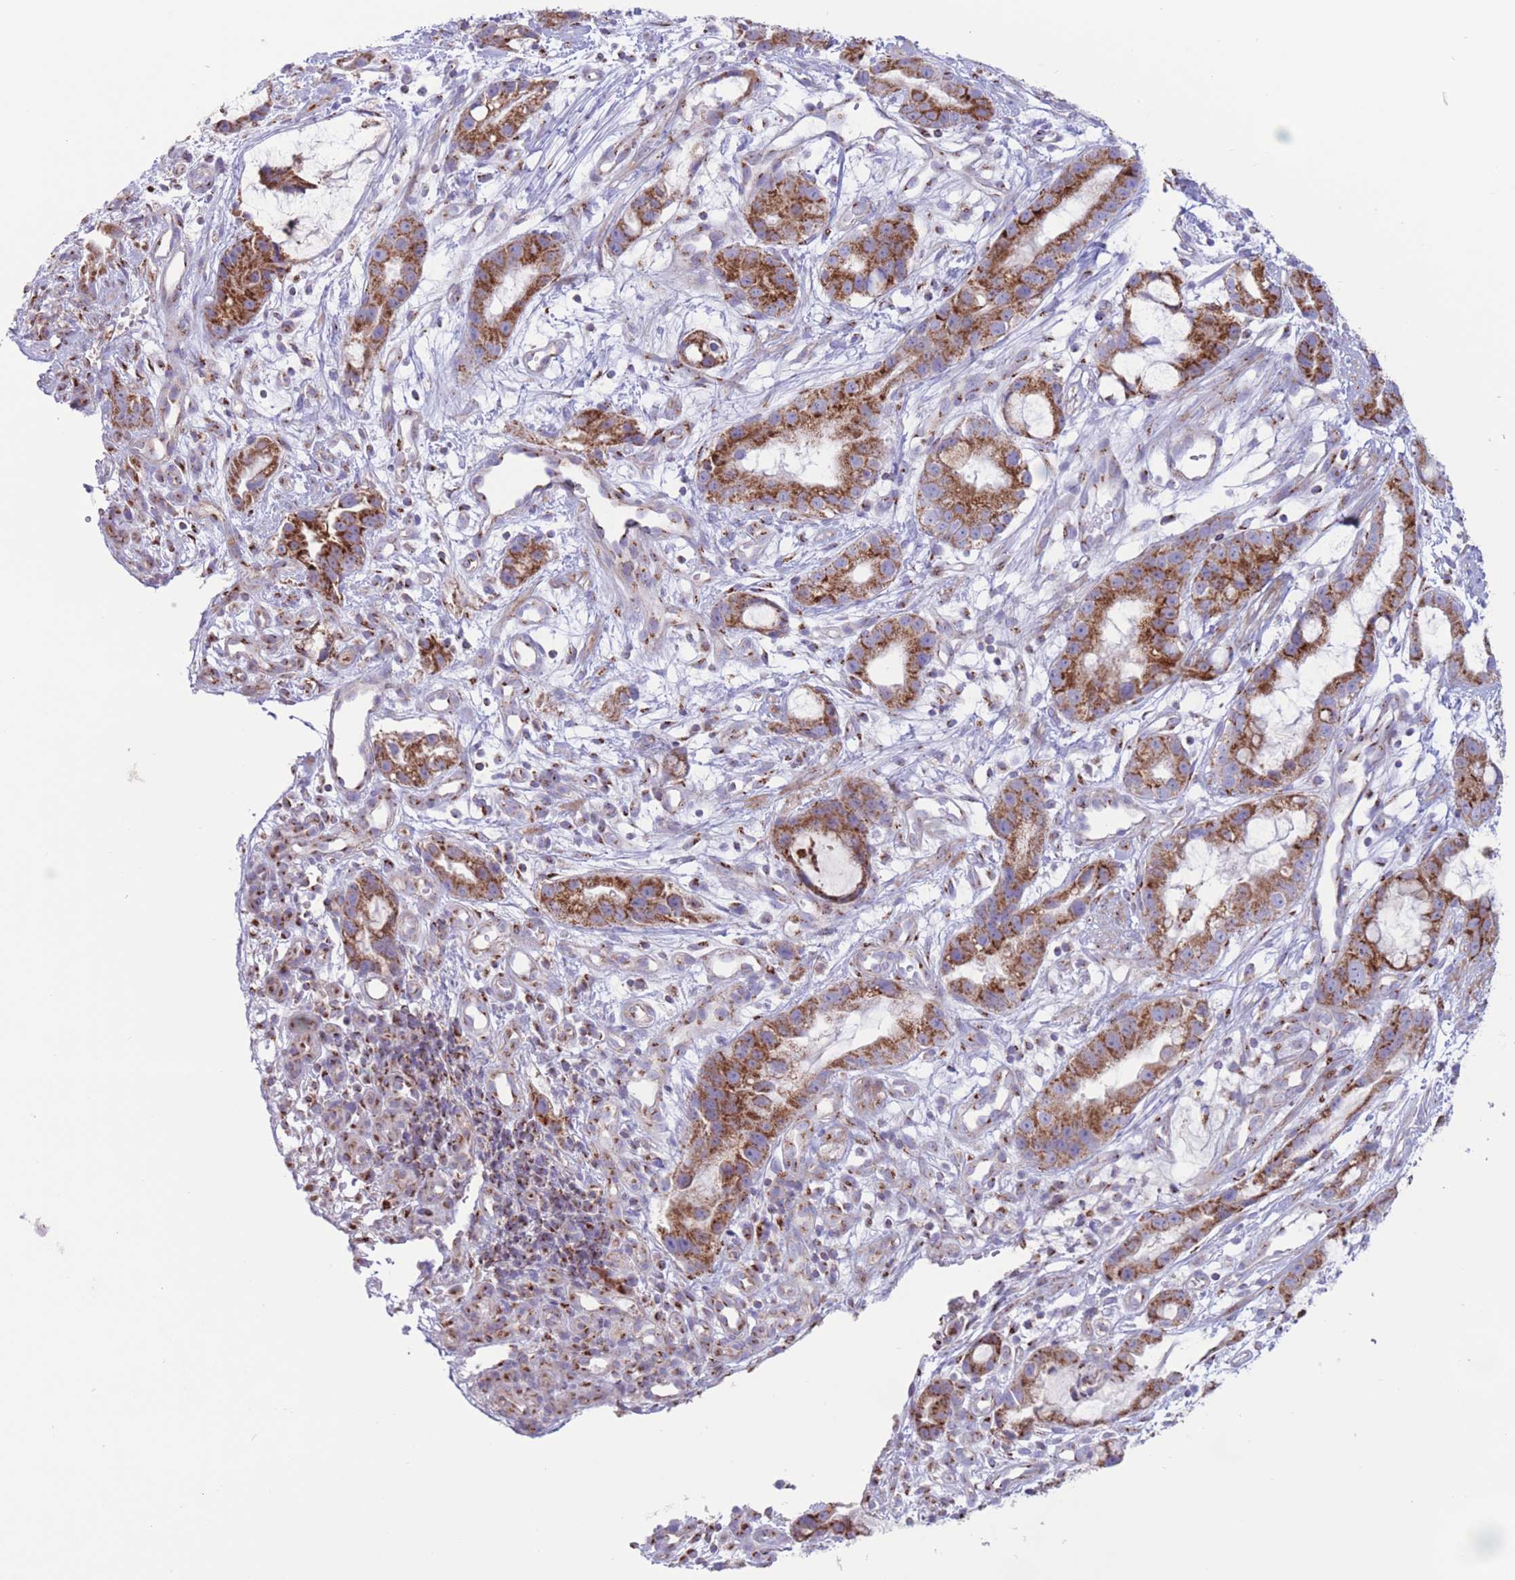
{"staining": {"intensity": "strong", "quantity": ">75%", "location": "cytoplasmic/membranous"}, "tissue": "stomach cancer", "cell_type": "Tumor cells", "image_type": "cancer", "snomed": [{"axis": "morphology", "description": "Adenocarcinoma, NOS"}, {"axis": "topography", "description": "Stomach"}], "caption": "A high-resolution histopathology image shows immunohistochemistry staining of stomach cancer, which exhibits strong cytoplasmic/membranous expression in about >75% of tumor cells. (Brightfield microscopy of DAB IHC at high magnification).", "gene": "MPND", "patient": {"sex": "male", "age": 55}}